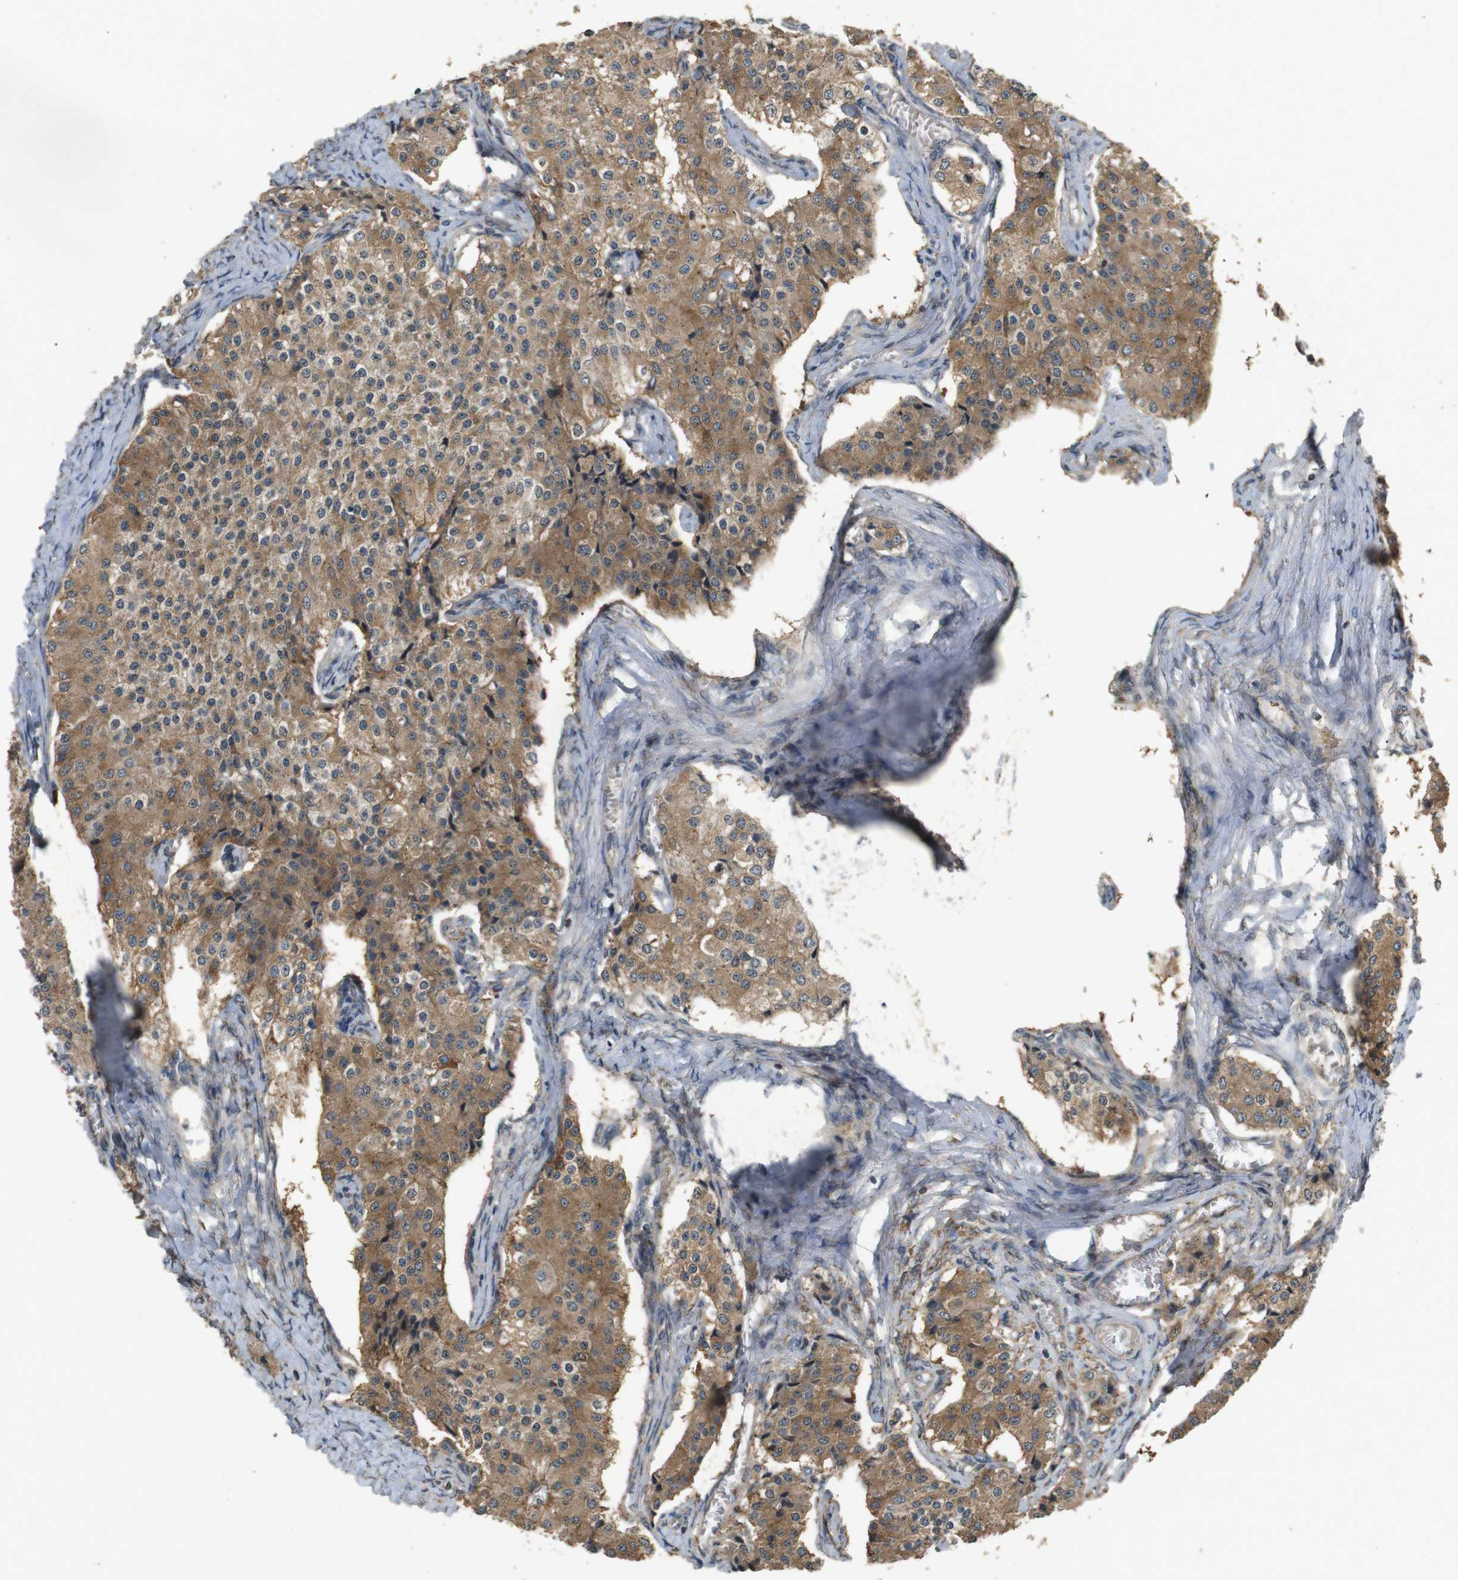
{"staining": {"intensity": "moderate", "quantity": ">75%", "location": "cytoplasmic/membranous"}, "tissue": "carcinoid", "cell_type": "Tumor cells", "image_type": "cancer", "snomed": [{"axis": "morphology", "description": "Carcinoid, malignant, NOS"}, {"axis": "topography", "description": "Colon"}], "caption": "The photomicrograph demonstrates immunohistochemical staining of carcinoid (malignant). There is moderate cytoplasmic/membranous positivity is identified in about >75% of tumor cells. (DAB (3,3'-diaminobenzidine) = brown stain, brightfield microscopy at high magnification).", "gene": "ARHGAP24", "patient": {"sex": "female", "age": 52}}